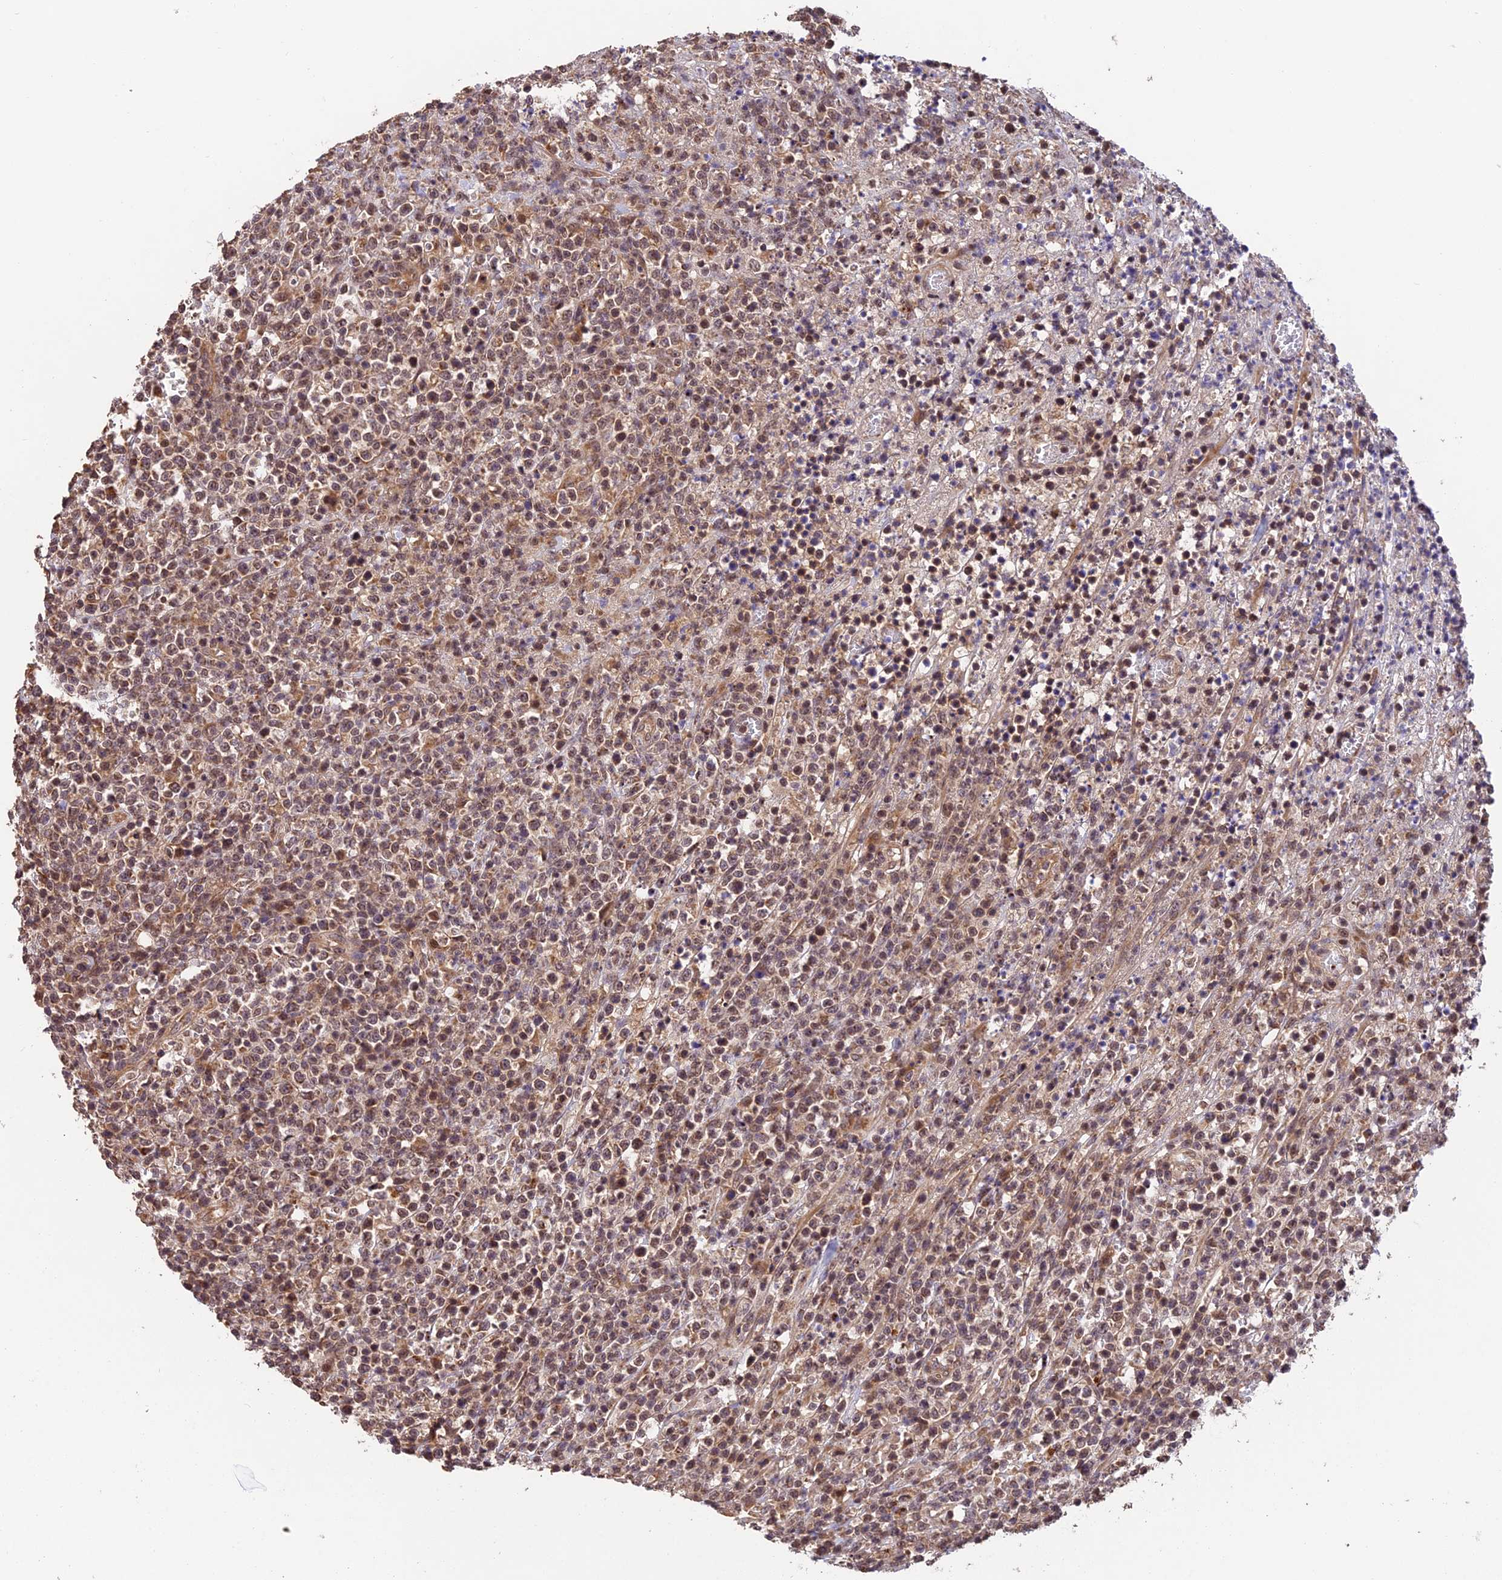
{"staining": {"intensity": "moderate", "quantity": "25%-75%", "location": "cytoplasmic/membranous,nuclear"}, "tissue": "lymphoma", "cell_type": "Tumor cells", "image_type": "cancer", "snomed": [{"axis": "morphology", "description": "Malignant lymphoma, non-Hodgkin's type, High grade"}, {"axis": "topography", "description": "Colon"}], "caption": "IHC of lymphoma displays medium levels of moderate cytoplasmic/membranous and nuclear positivity in approximately 25%-75% of tumor cells.", "gene": "MNS1", "patient": {"sex": "female", "age": 53}}